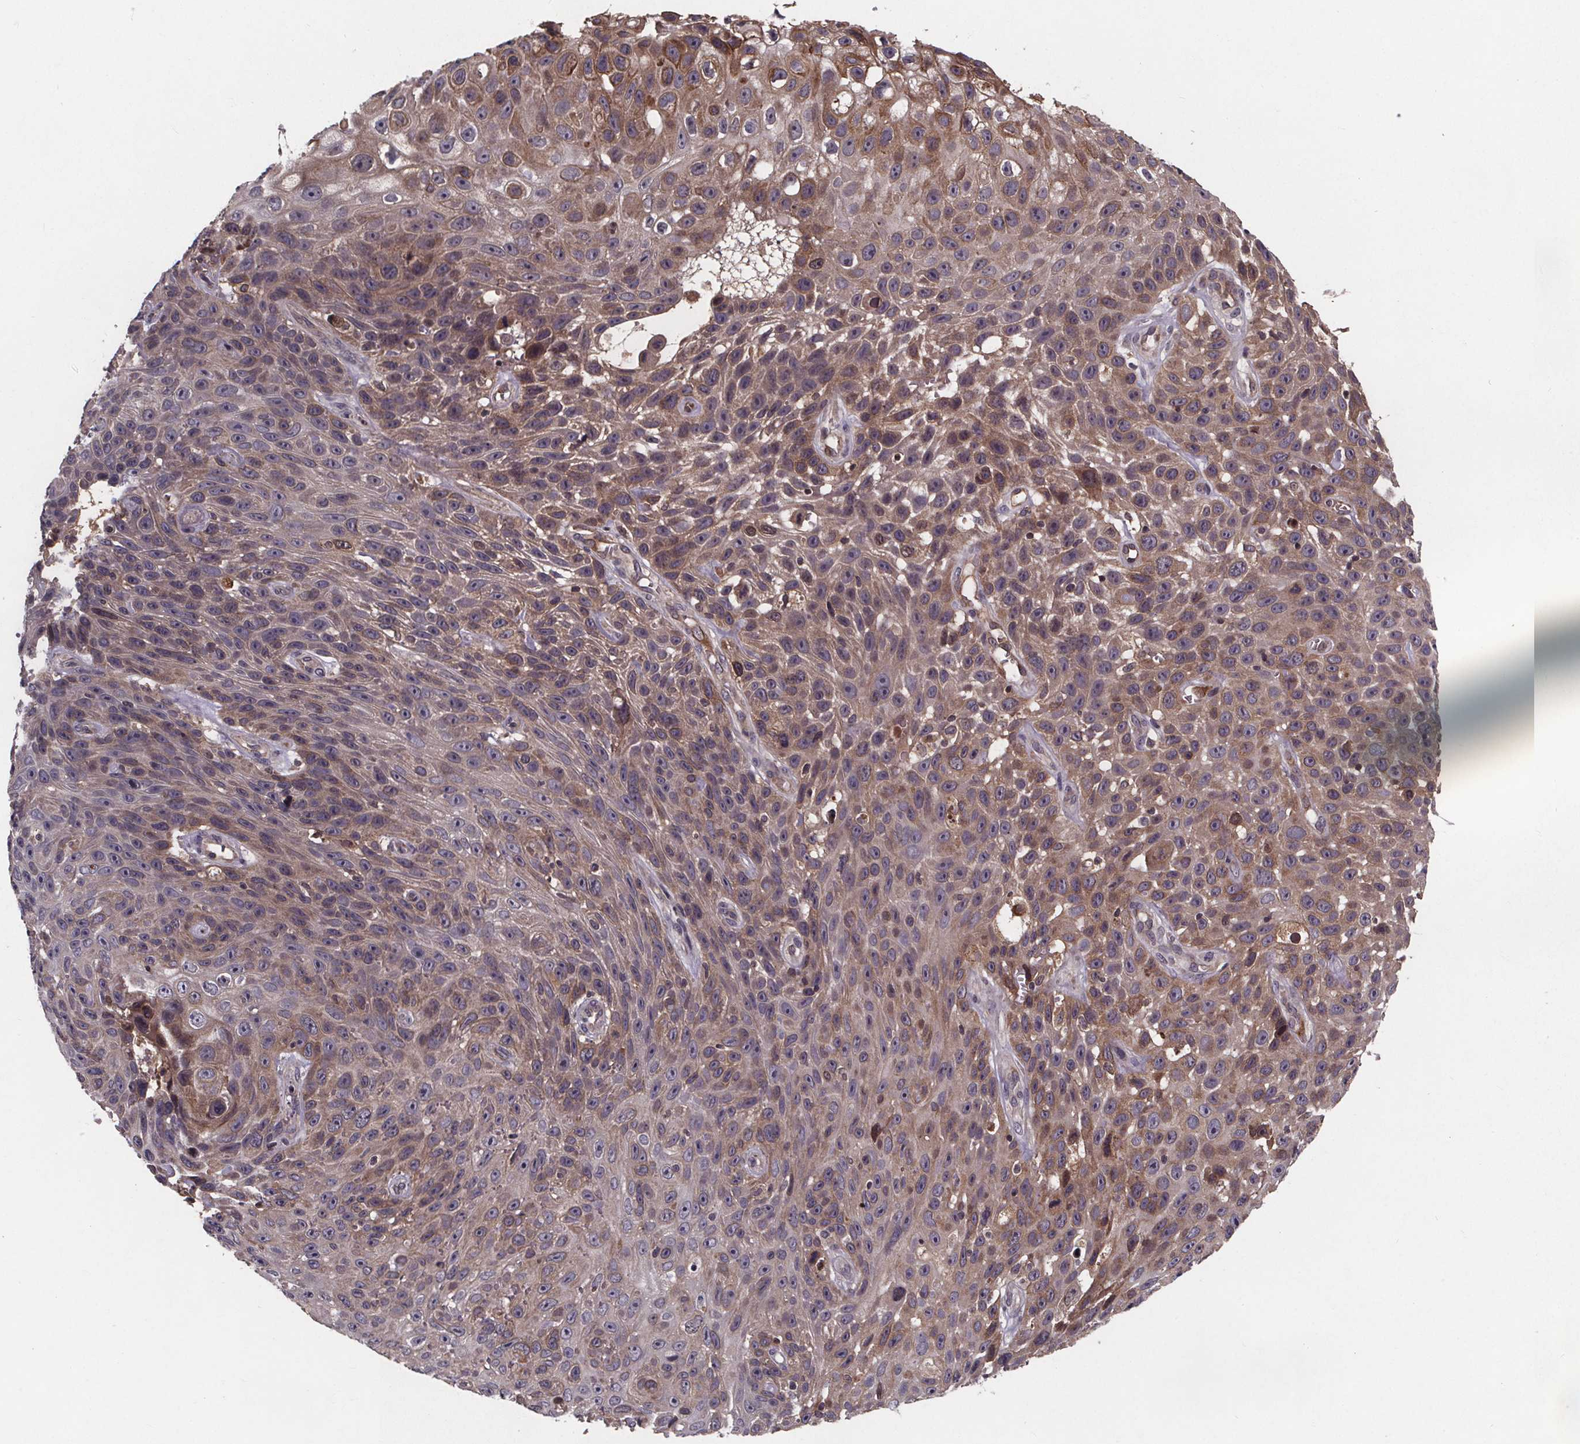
{"staining": {"intensity": "moderate", "quantity": "25%-75%", "location": "cytoplasmic/membranous"}, "tissue": "skin cancer", "cell_type": "Tumor cells", "image_type": "cancer", "snomed": [{"axis": "morphology", "description": "Squamous cell carcinoma, NOS"}, {"axis": "topography", "description": "Skin"}], "caption": "Approximately 25%-75% of tumor cells in human skin squamous cell carcinoma show moderate cytoplasmic/membranous protein positivity as visualized by brown immunohistochemical staining.", "gene": "FASTKD3", "patient": {"sex": "male", "age": 82}}